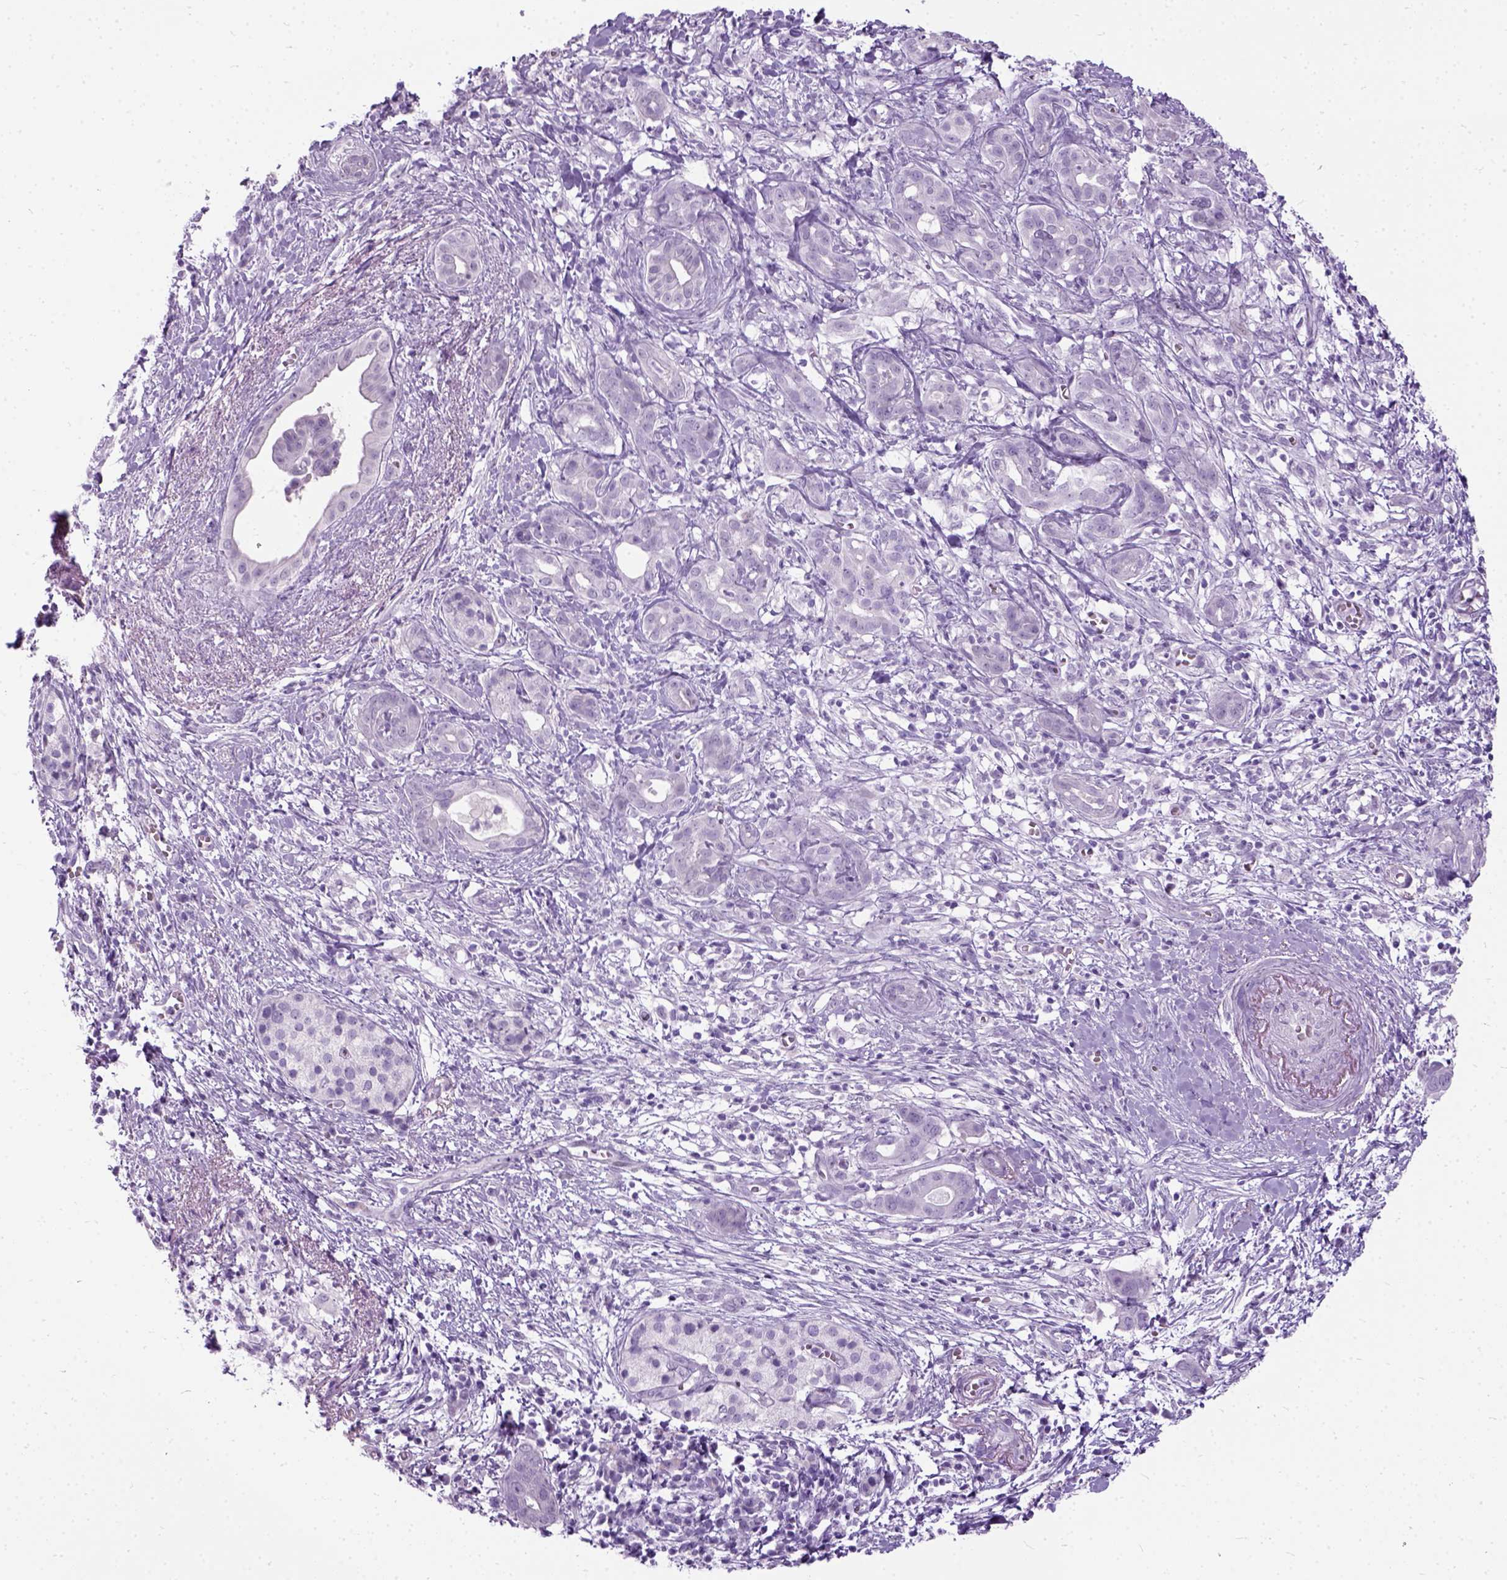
{"staining": {"intensity": "negative", "quantity": "none", "location": "none"}, "tissue": "pancreatic cancer", "cell_type": "Tumor cells", "image_type": "cancer", "snomed": [{"axis": "morphology", "description": "Adenocarcinoma, NOS"}, {"axis": "topography", "description": "Pancreas"}], "caption": "Pancreatic adenocarcinoma was stained to show a protein in brown. There is no significant positivity in tumor cells. (Immunohistochemistry (ihc), brightfield microscopy, high magnification).", "gene": "AXDND1", "patient": {"sex": "male", "age": 61}}